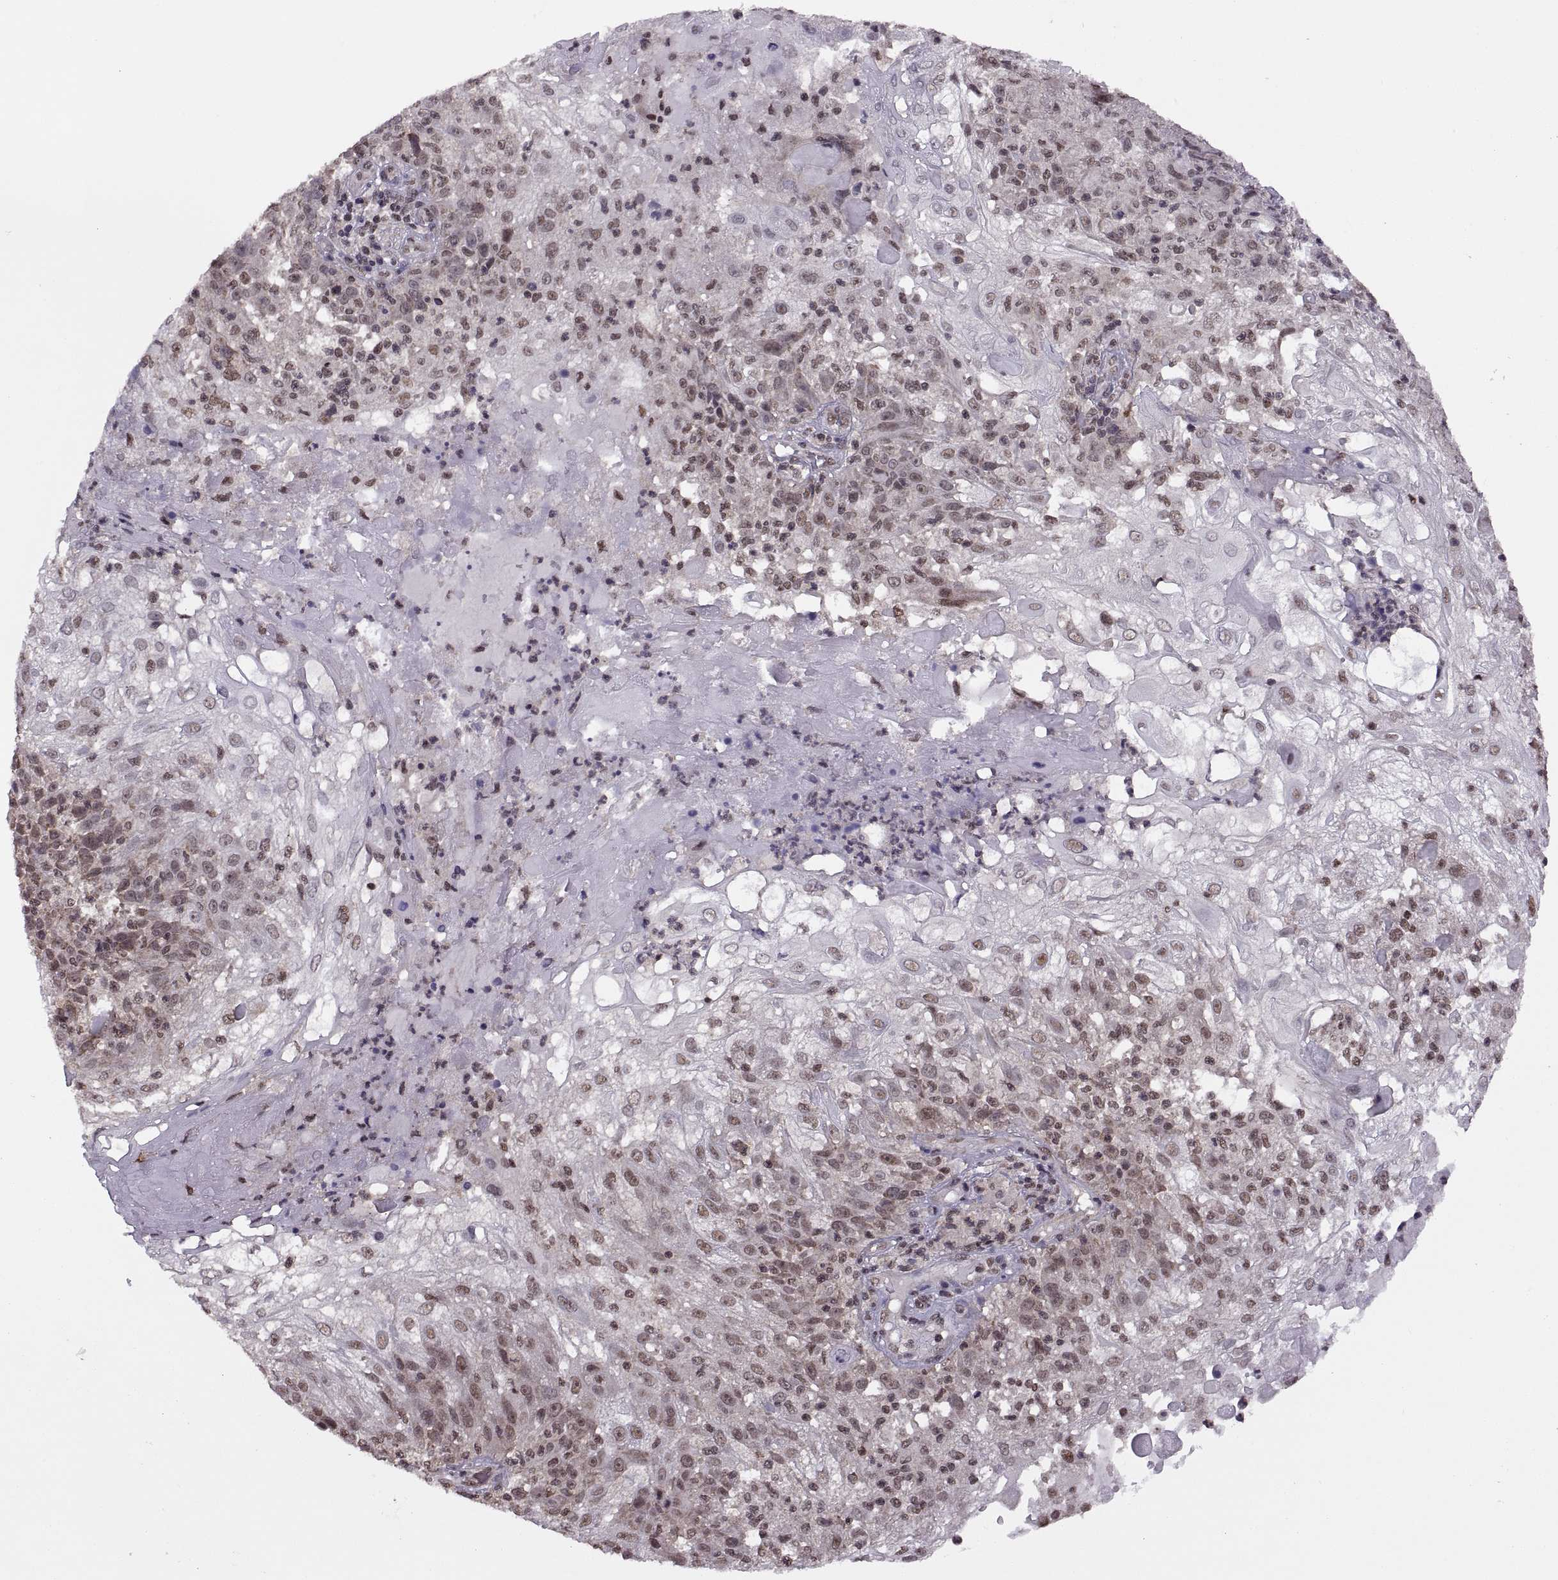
{"staining": {"intensity": "moderate", "quantity": "25%-75%", "location": "nuclear"}, "tissue": "skin cancer", "cell_type": "Tumor cells", "image_type": "cancer", "snomed": [{"axis": "morphology", "description": "Normal tissue, NOS"}, {"axis": "morphology", "description": "Squamous cell carcinoma, NOS"}, {"axis": "topography", "description": "Skin"}], "caption": "High-power microscopy captured an IHC image of skin cancer (squamous cell carcinoma), revealing moderate nuclear staining in about 25%-75% of tumor cells.", "gene": "INTS3", "patient": {"sex": "female", "age": 83}}